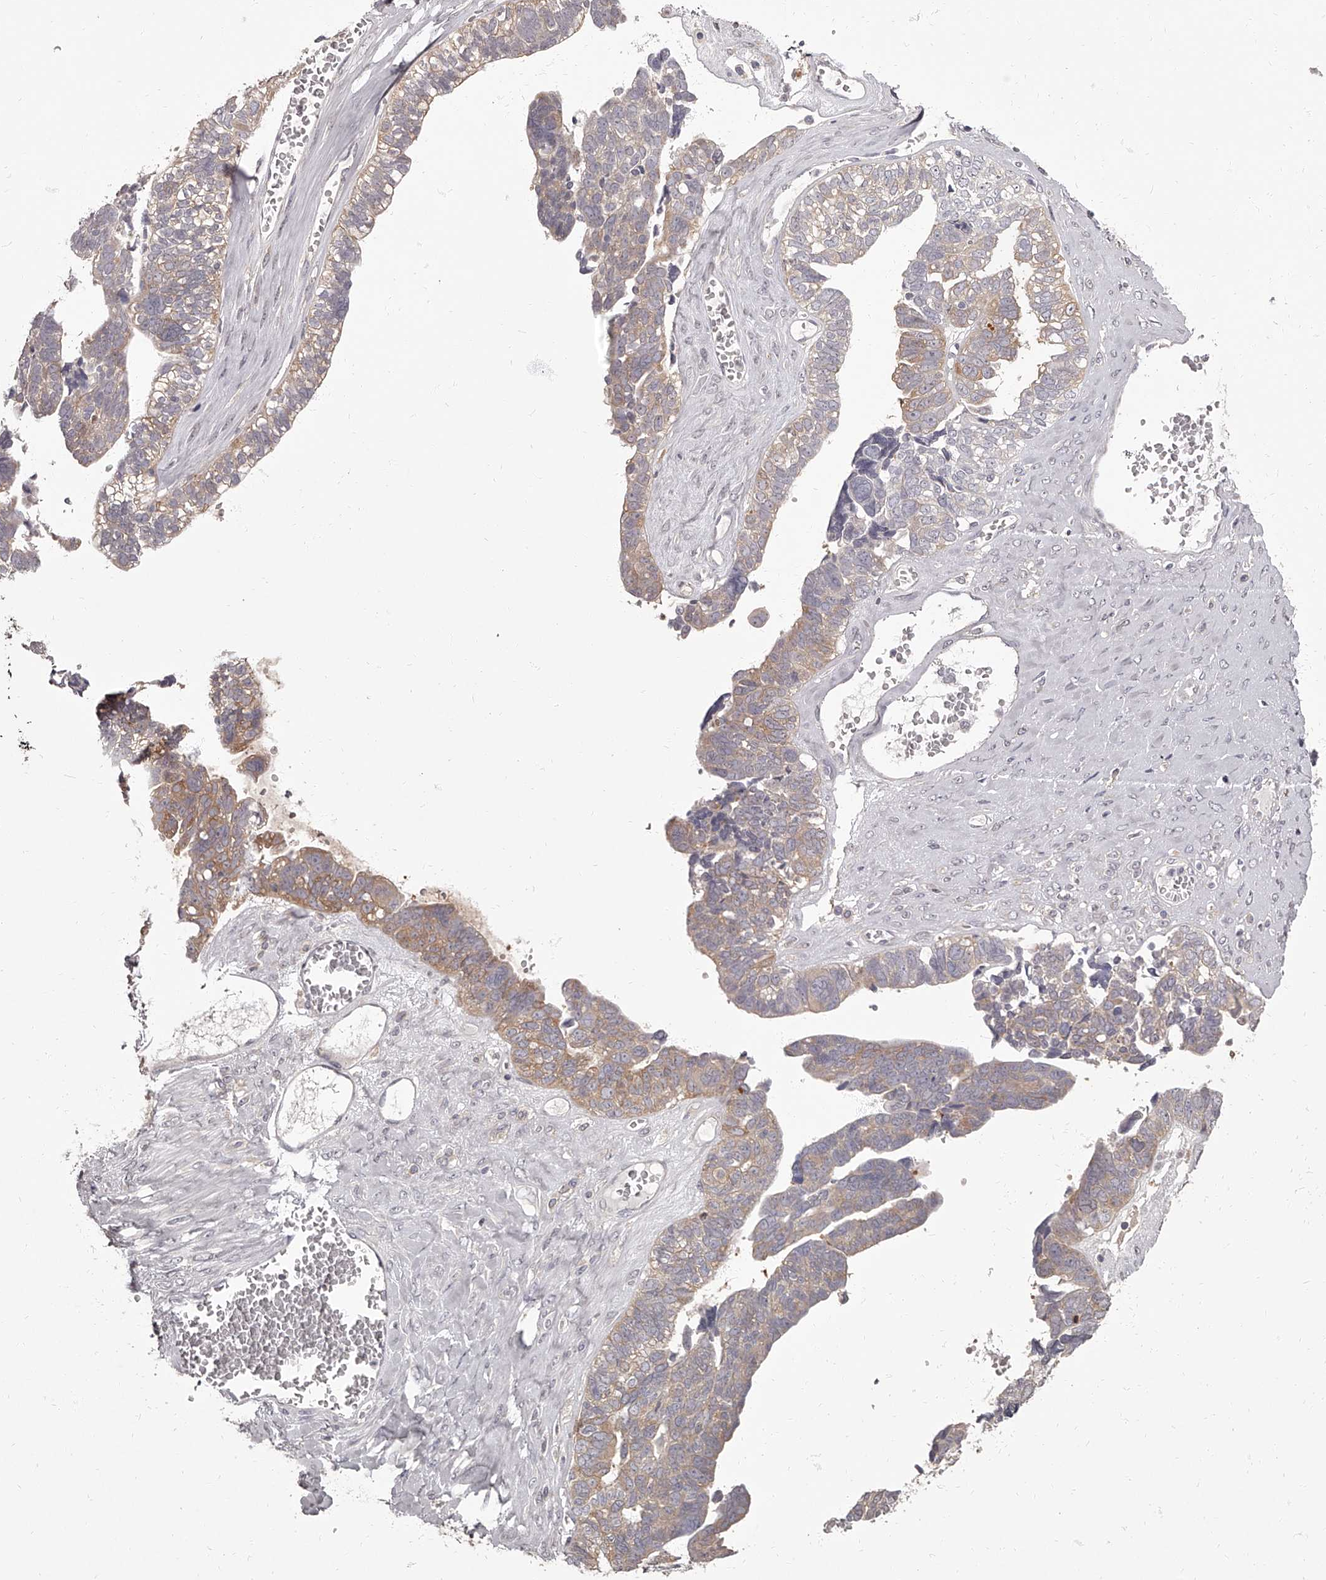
{"staining": {"intensity": "weak", "quantity": "25%-75%", "location": "cytoplasmic/membranous"}, "tissue": "ovarian cancer", "cell_type": "Tumor cells", "image_type": "cancer", "snomed": [{"axis": "morphology", "description": "Cystadenocarcinoma, serous, NOS"}, {"axis": "topography", "description": "Ovary"}], "caption": "Weak cytoplasmic/membranous expression for a protein is seen in approximately 25%-75% of tumor cells of serous cystadenocarcinoma (ovarian) using IHC.", "gene": "APEH", "patient": {"sex": "female", "age": 79}}